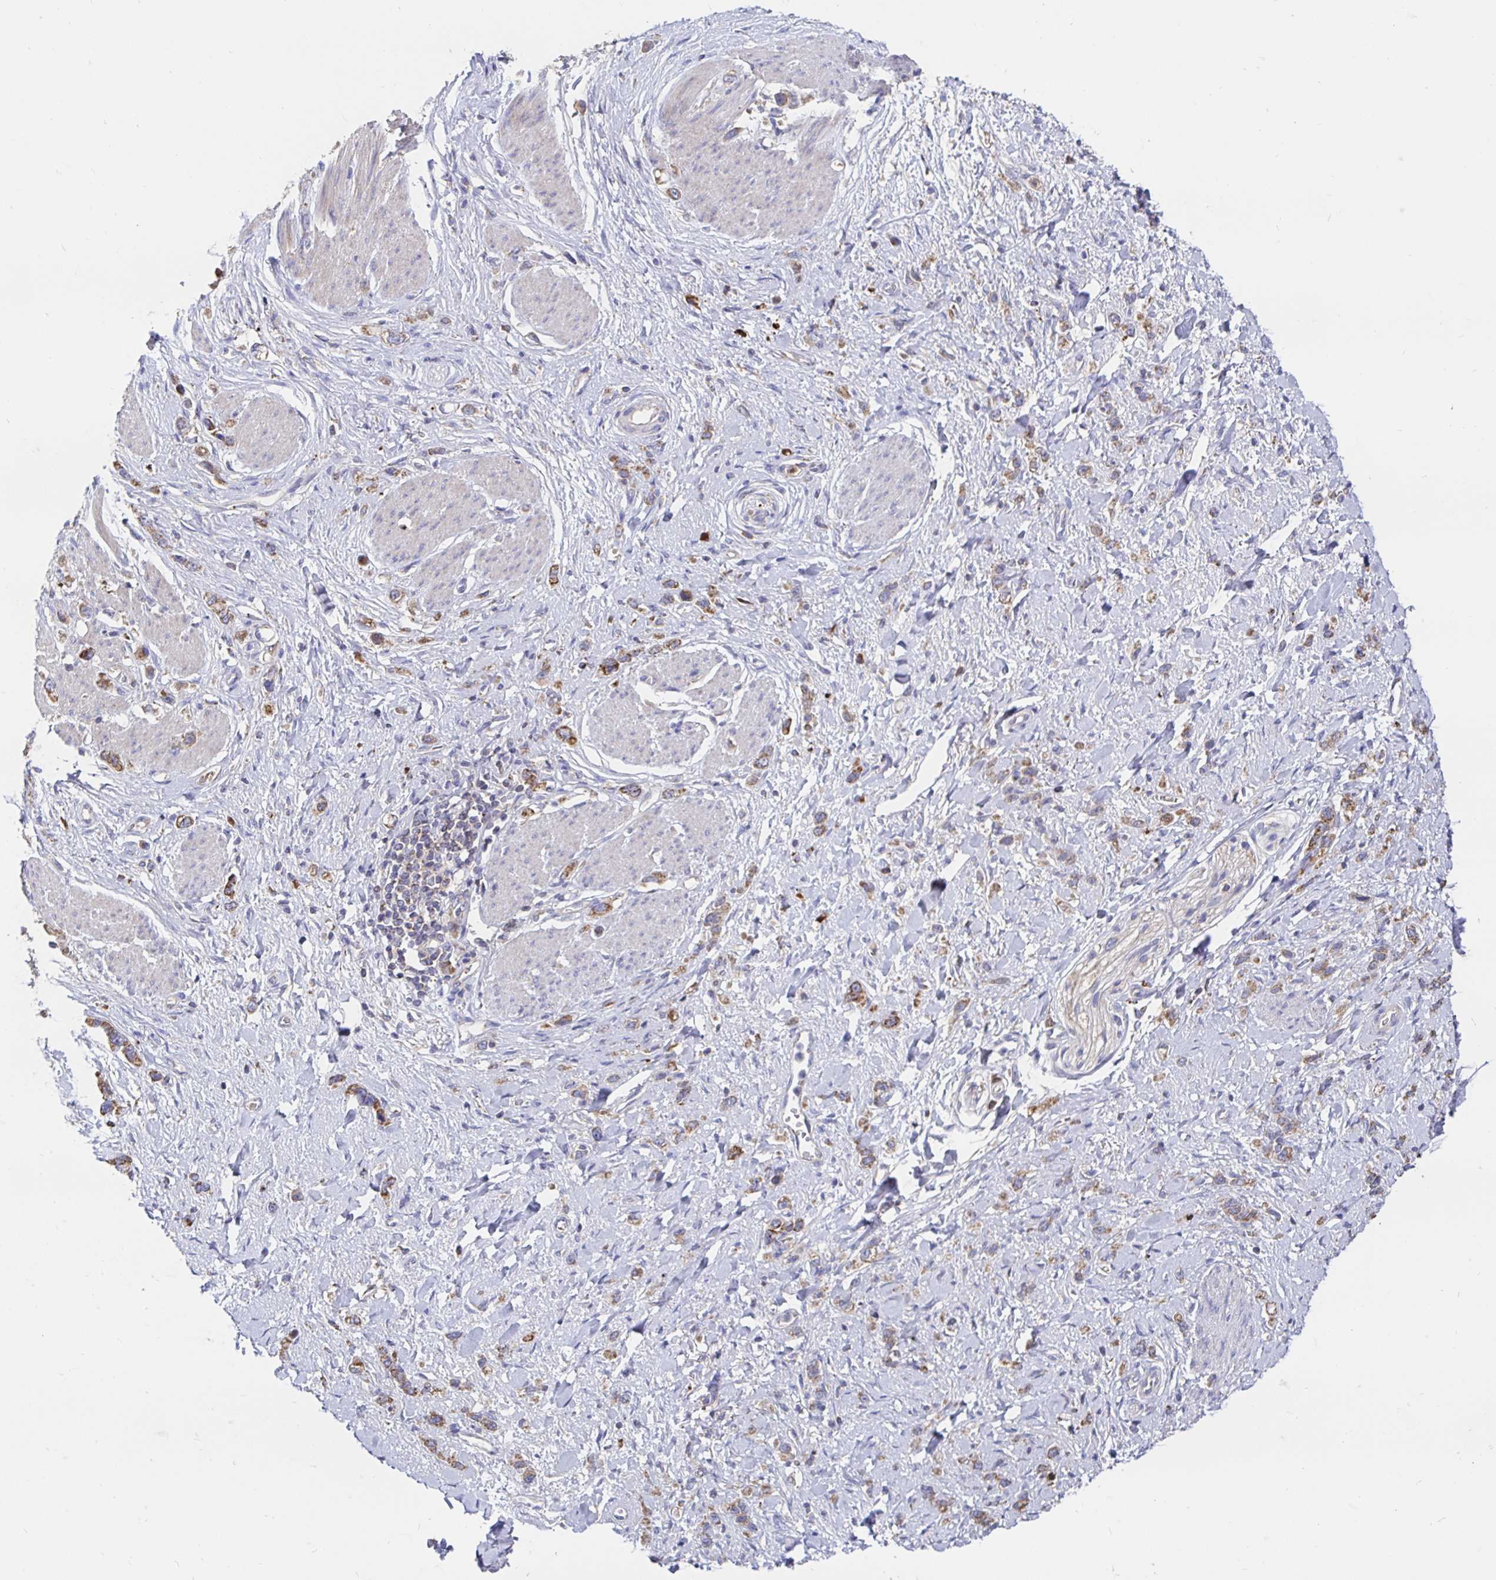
{"staining": {"intensity": "moderate", "quantity": "25%-75%", "location": "cytoplasmic/membranous"}, "tissue": "stomach cancer", "cell_type": "Tumor cells", "image_type": "cancer", "snomed": [{"axis": "morphology", "description": "Adenocarcinoma, NOS"}, {"axis": "topography", "description": "Stomach"}], "caption": "Immunohistochemistry photomicrograph of stomach adenocarcinoma stained for a protein (brown), which reveals medium levels of moderate cytoplasmic/membranous positivity in about 25%-75% of tumor cells.", "gene": "PRDX3", "patient": {"sex": "female", "age": 65}}